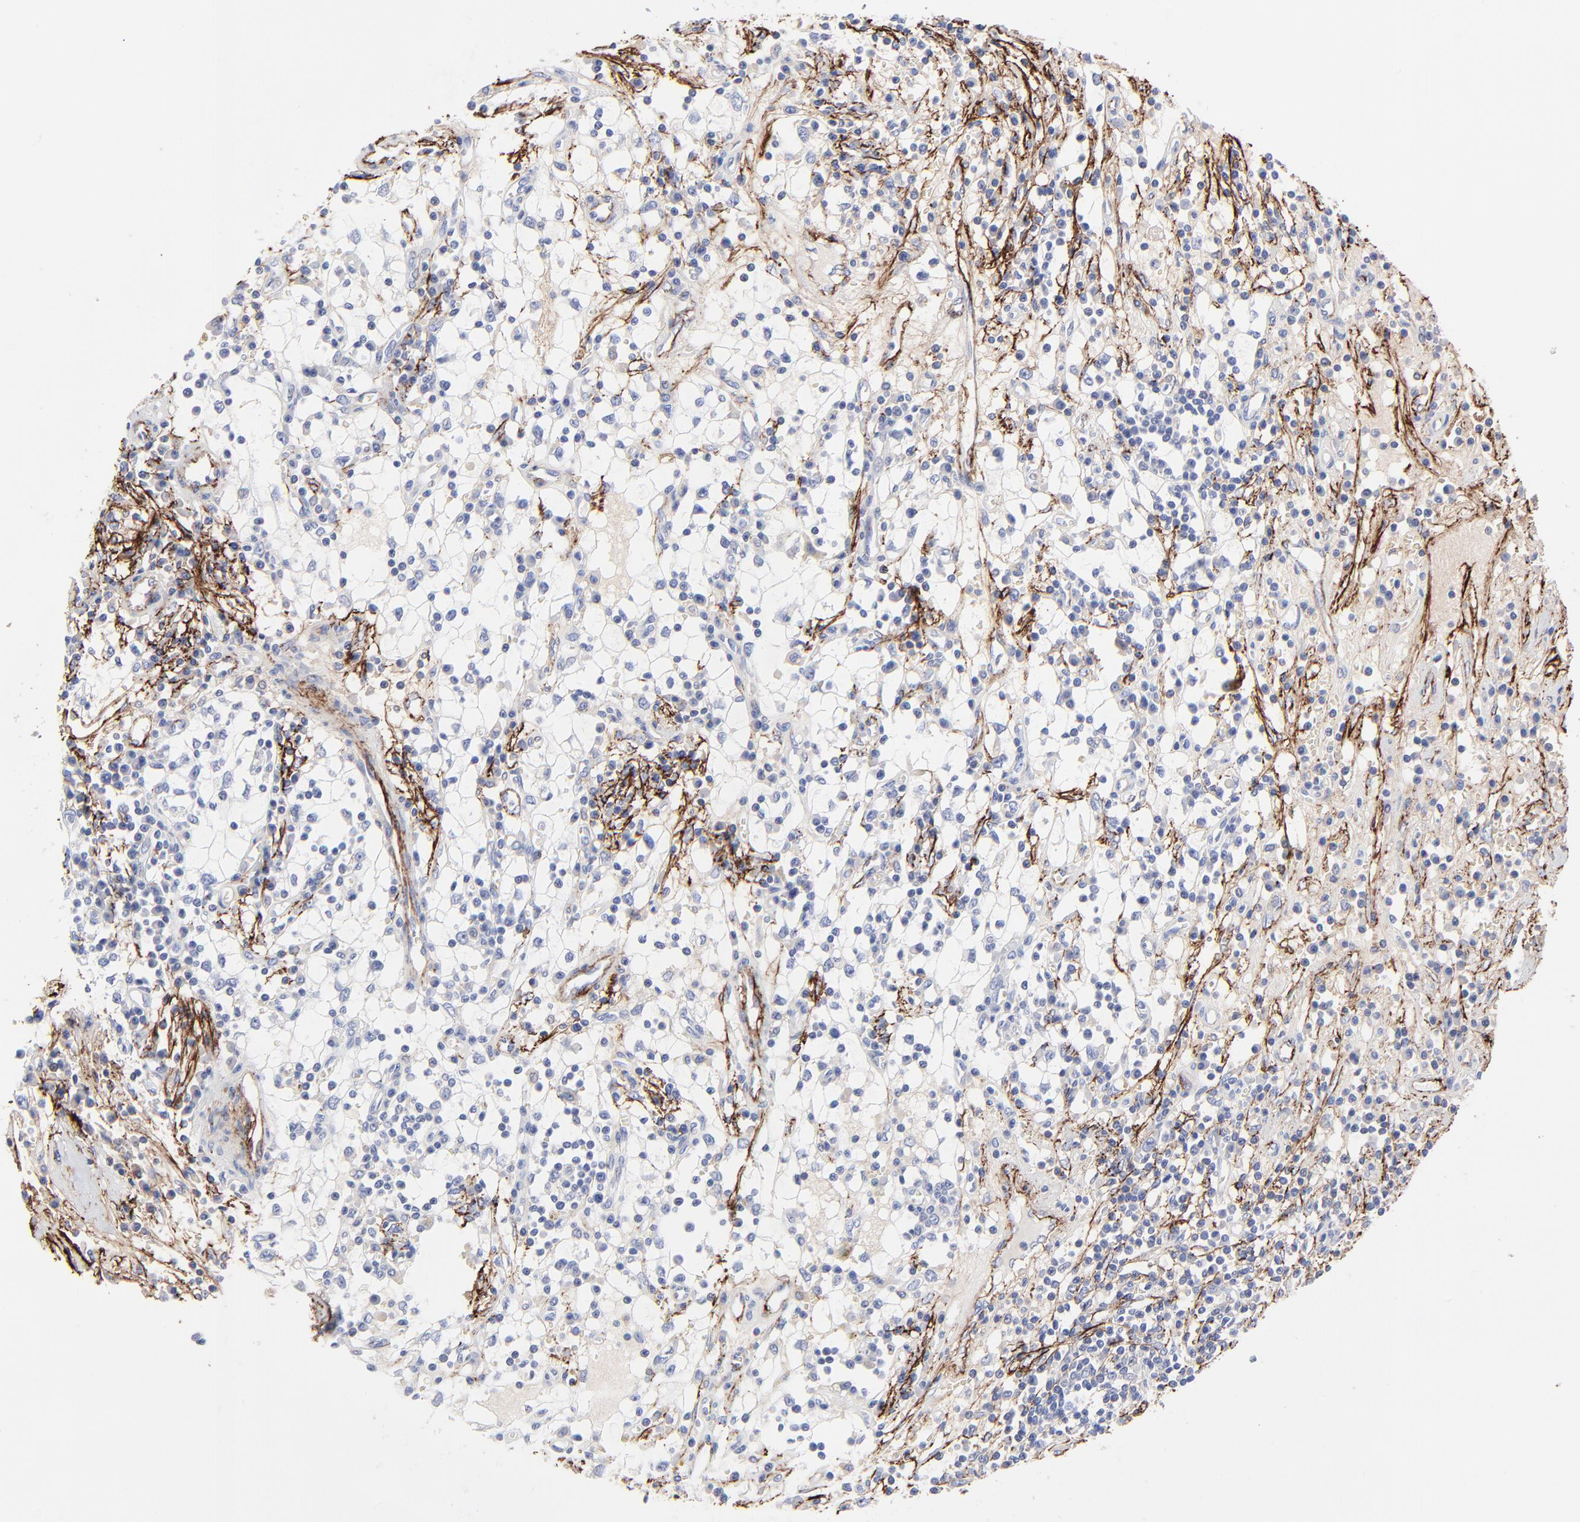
{"staining": {"intensity": "negative", "quantity": "none", "location": "none"}, "tissue": "renal cancer", "cell_type": "Tumor cells", "image_type": "cancer", "snomed": [{"axis": "morphology", "description": "Adenocarcinoma, NOS"}, {"axis": "topography", "description": "Kidney"}], "caption": "Immunohistochemistry of human adenocarcinoma (renal) reveals no positivity in tumor cells.", "gene": "FBLN2", "patient": {"sex": "male", "age": 82}}